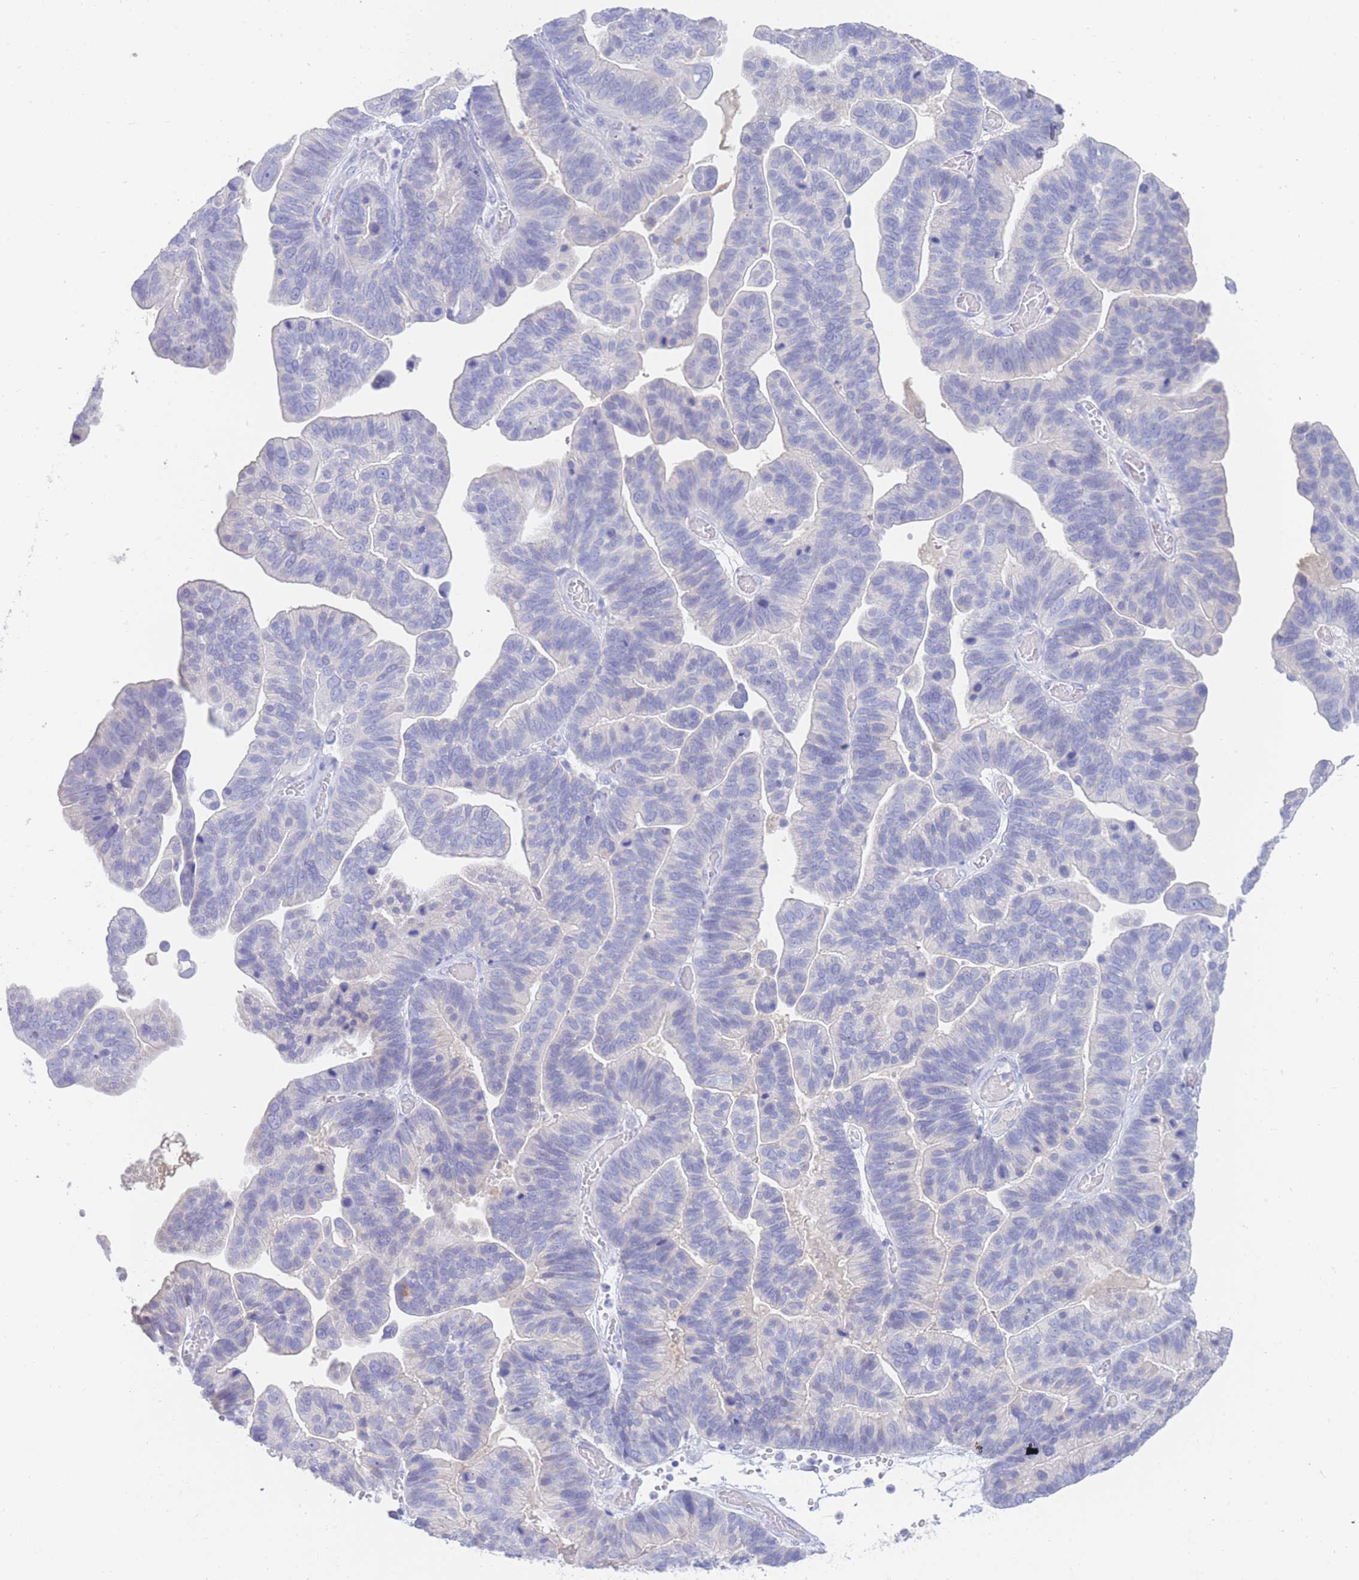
{"staining": {"intensity": "negative", "quantity": "none", "location": "none"}, "tissue": "ovarian cancer", "cell_type": "Tumor cells", "image_type": "cancer", "snomed": [{"axis": "morphology", "description": "Cystadenocarcinoma, serous, NOS"}, {"axis": "topography", "description": "Ovary"}], "caption": "This is an IHC image of serous cystadenocarcinoma (ovarian). There is no staining in tumor cells.", "gene": "LRRC37A", "patient": {"sex": "female", "age": 56}}